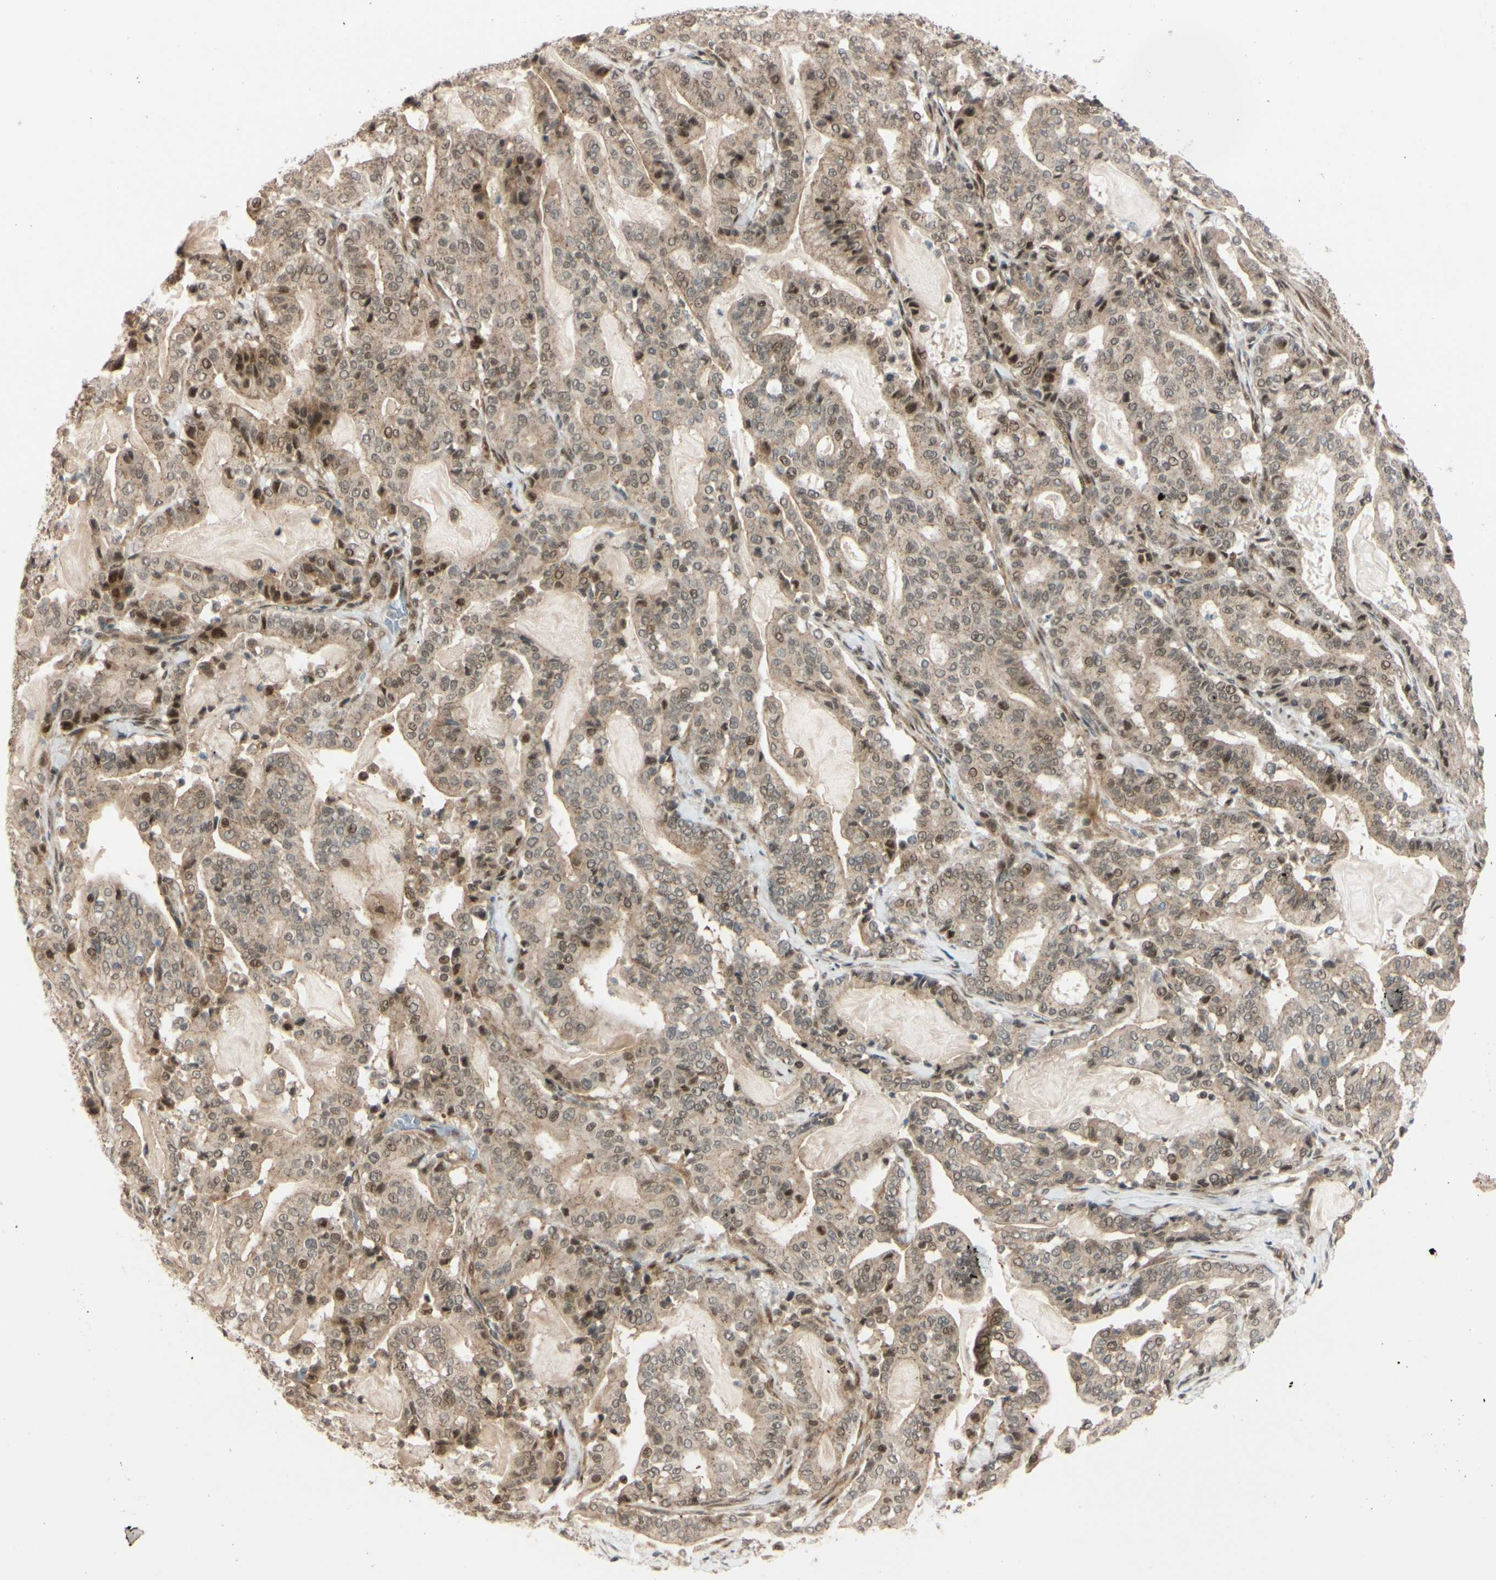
{"staining": {"intensity": "moderate", "quantity": ">75%", "location": "cytoplasmic/membranous,nuclear"}, "tissue": "pancreatic cancer", "cell_type": "Tumor cells", "image_type": "cancer", "snomed": [{"axis": "morphology", "description": "Adenocarcinoma, NOS"}, {"axis": "topography", "description": "Pancreas"}], "caption": "Moderate cytoplasmic/membranous and nuclear protein positivity is present in about >75% of tumor cells in pancreatic cancer.", "gene": "BRMS1", "patient": {"sex": "male", "age": 63}}